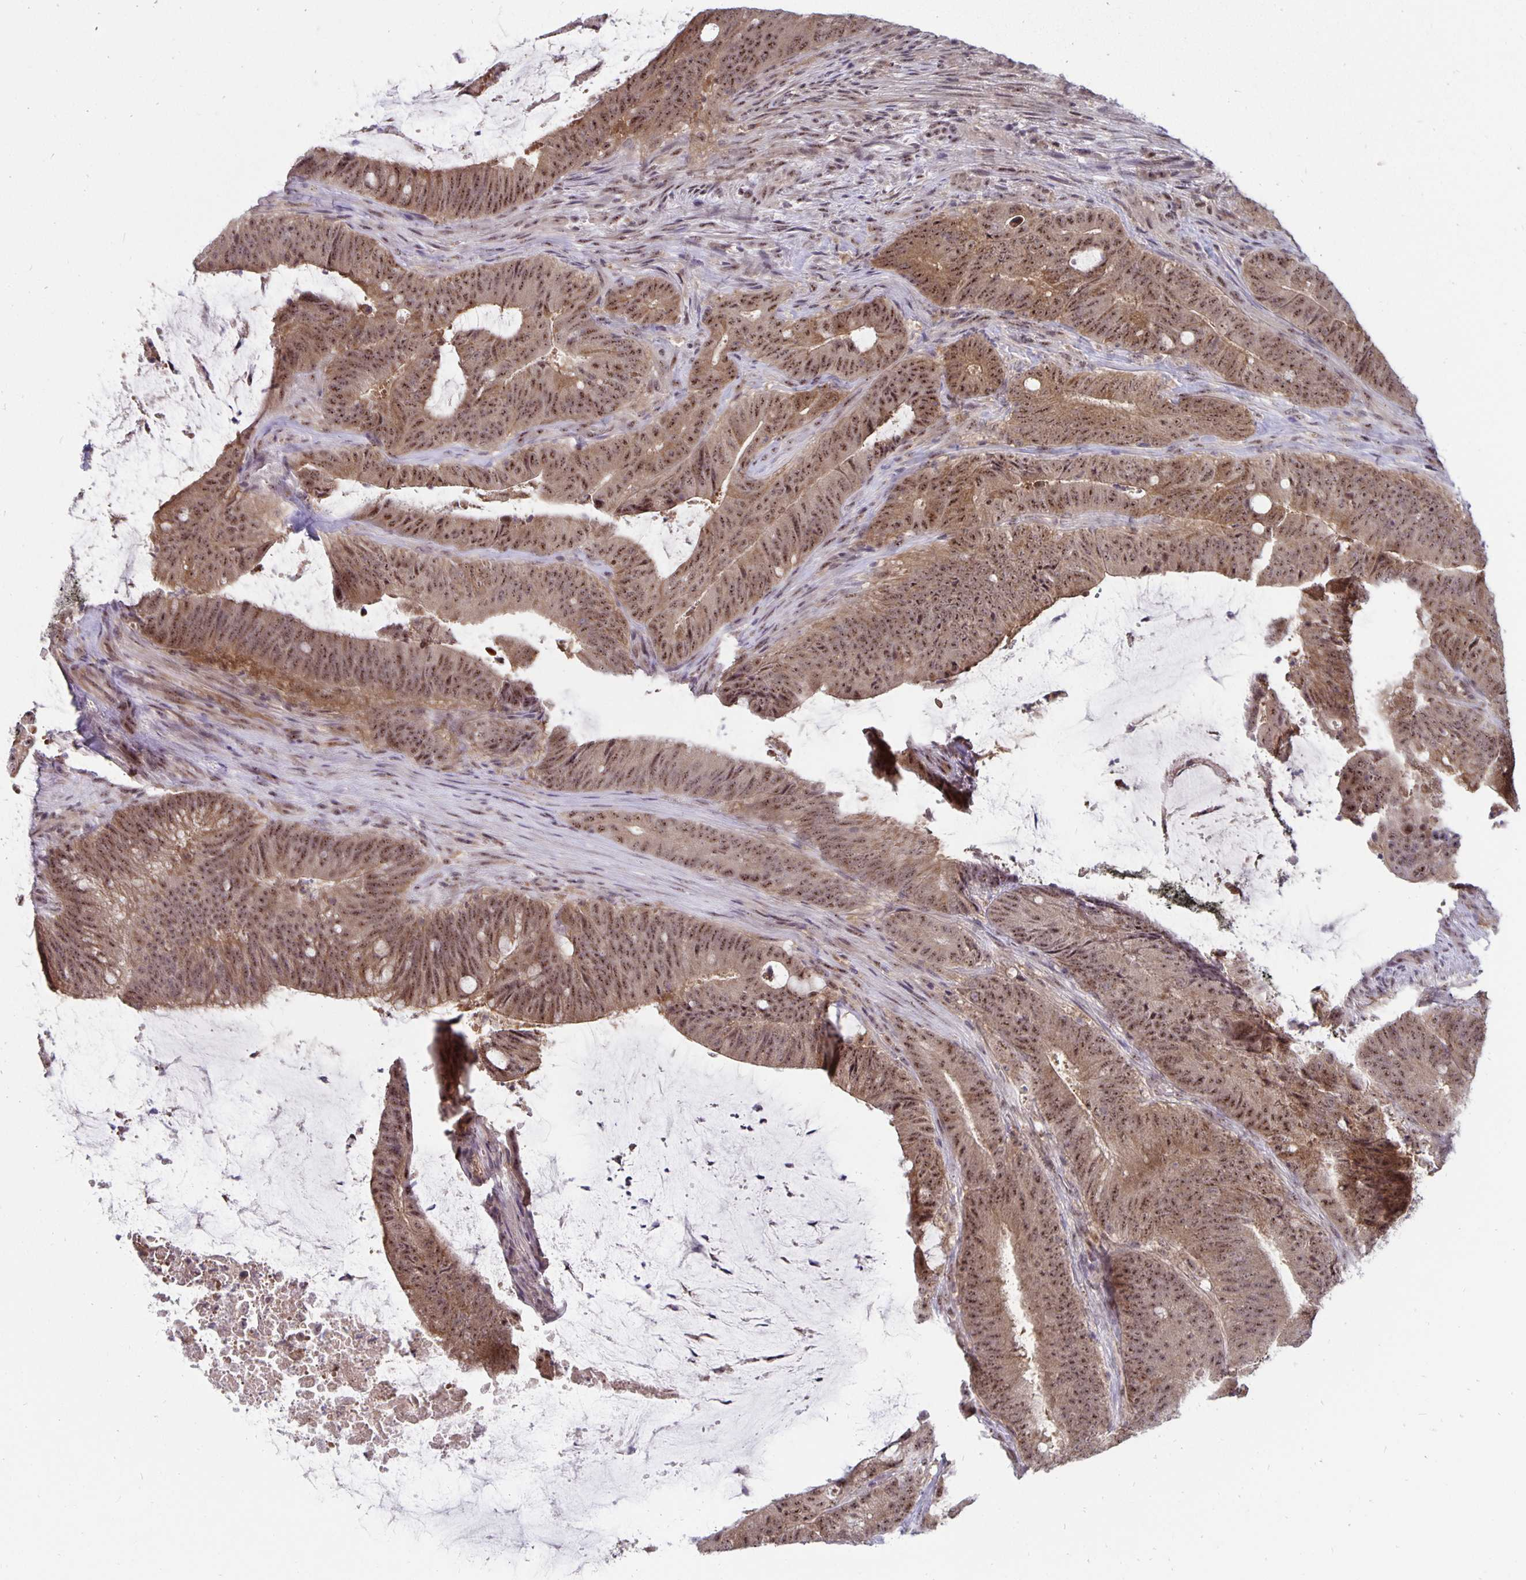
{"staining": {"intensity": "moderate", "quantity": ">75%", "location": "nuclear"}, "tissue": "colorectal cancer", "cell_type": "Tumor cells", "image_type": "cancer", "snomed": [{"axis": "morphology", "description": "Adenocarcinoma, NOS"}, {"axis": "topography", "description": "Colon"}], "caption": "About >75% of tumor cells in colorectal cancer demonstrate moderate nuclear protein expression as visualized by brown immunohistochemical staining.", "gene": "EXOC6B", "patient": {"sex": "female", "age": 43}}